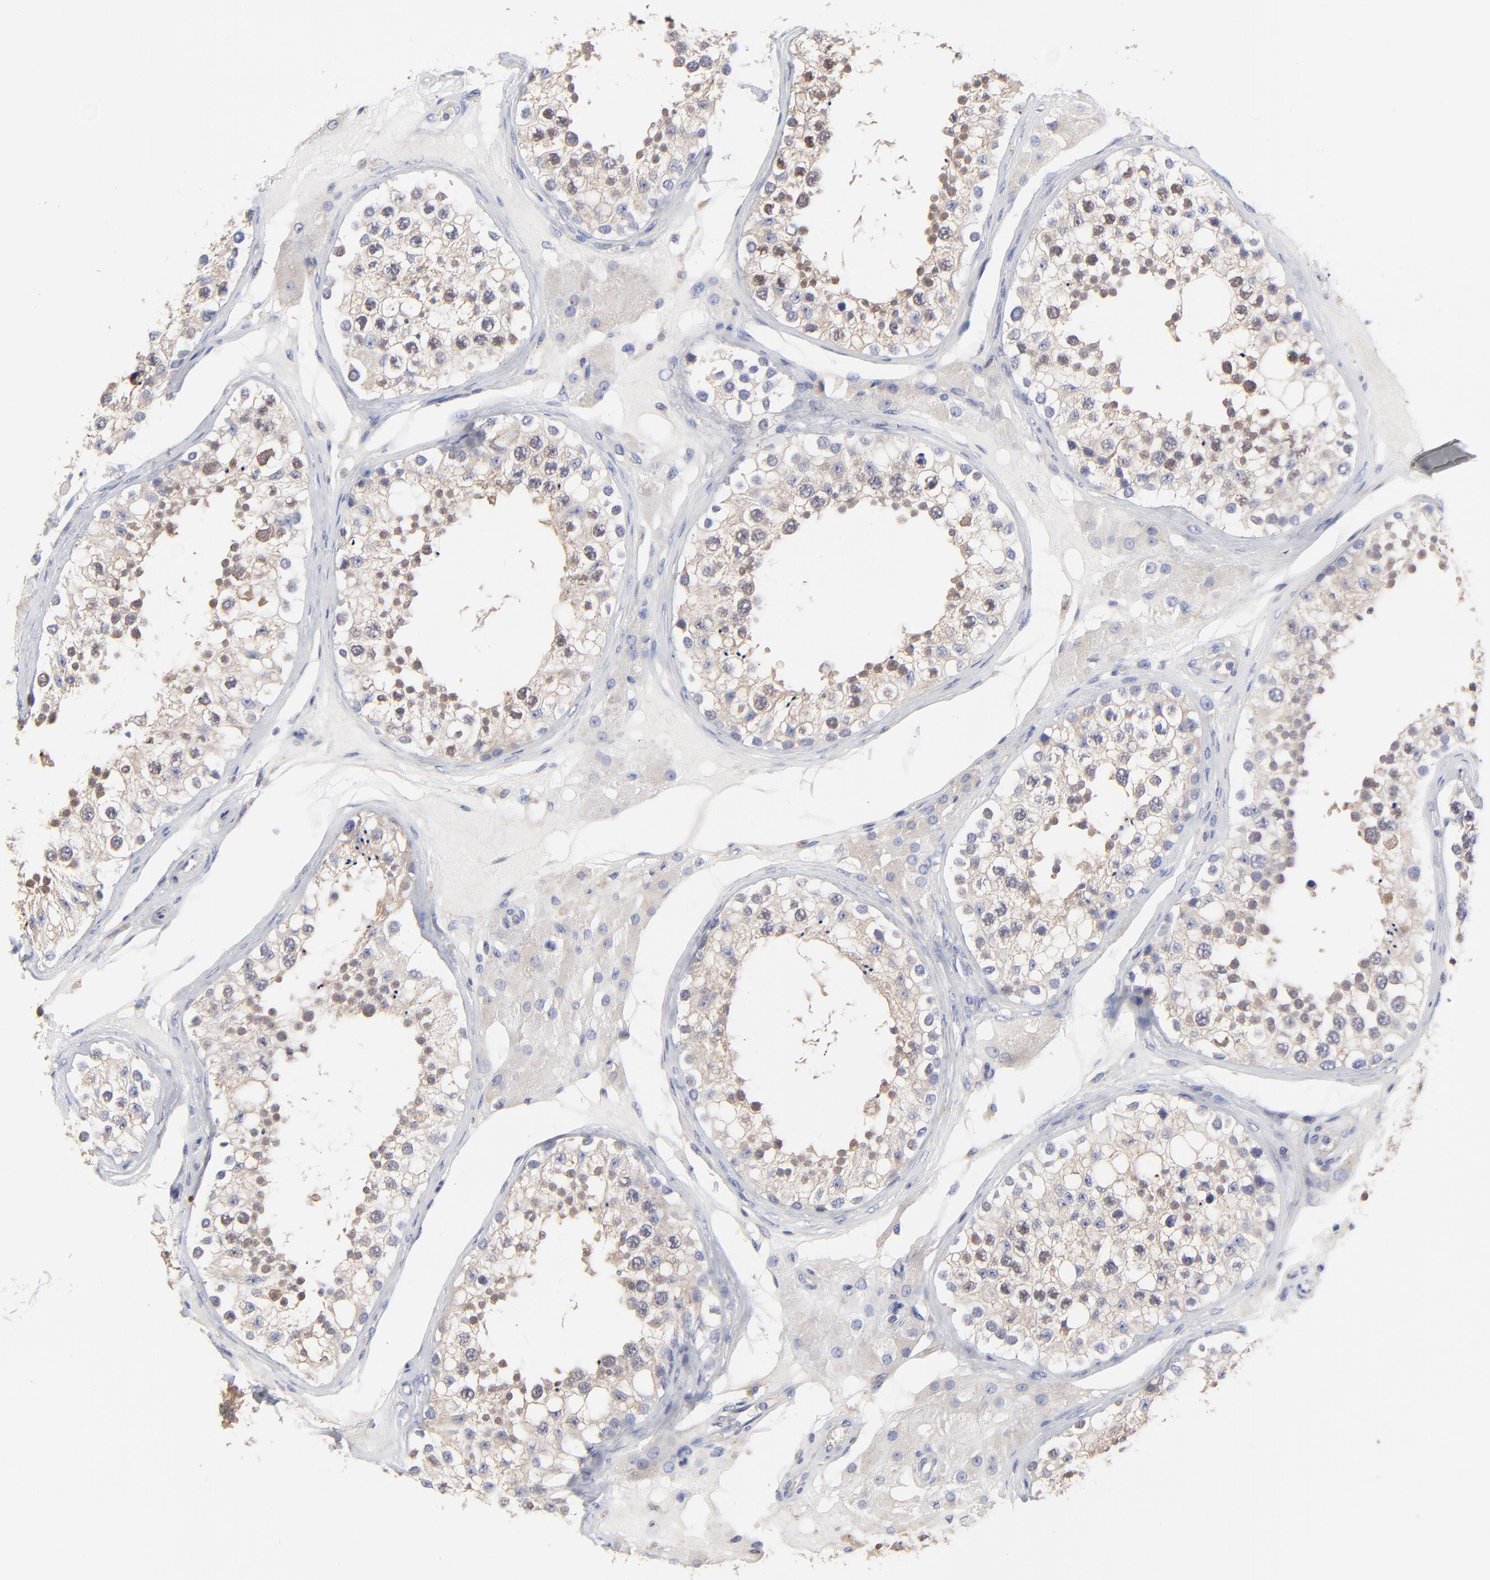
{"staining": {"intensity": "weak", "quantity": ">75%", "location": "cytoplasmic/membranous"}, "tissue": "testis", "cell_type": "Cells in seminiferous ducts", "image_type": "normal", "snomed": [{"axis": "morphology", "description": "Normal tissue, NOS"}, {"axis": "topography", "description": "Testis"}], "caption": "Protein expression analysis of normal testis reveals weak cytoplasmic/membranous positivity in approximately >75% of cells in seminiferous ducts.", "gene": "PPFIBP2", "patient": {"sex": "male", "age": 68}}